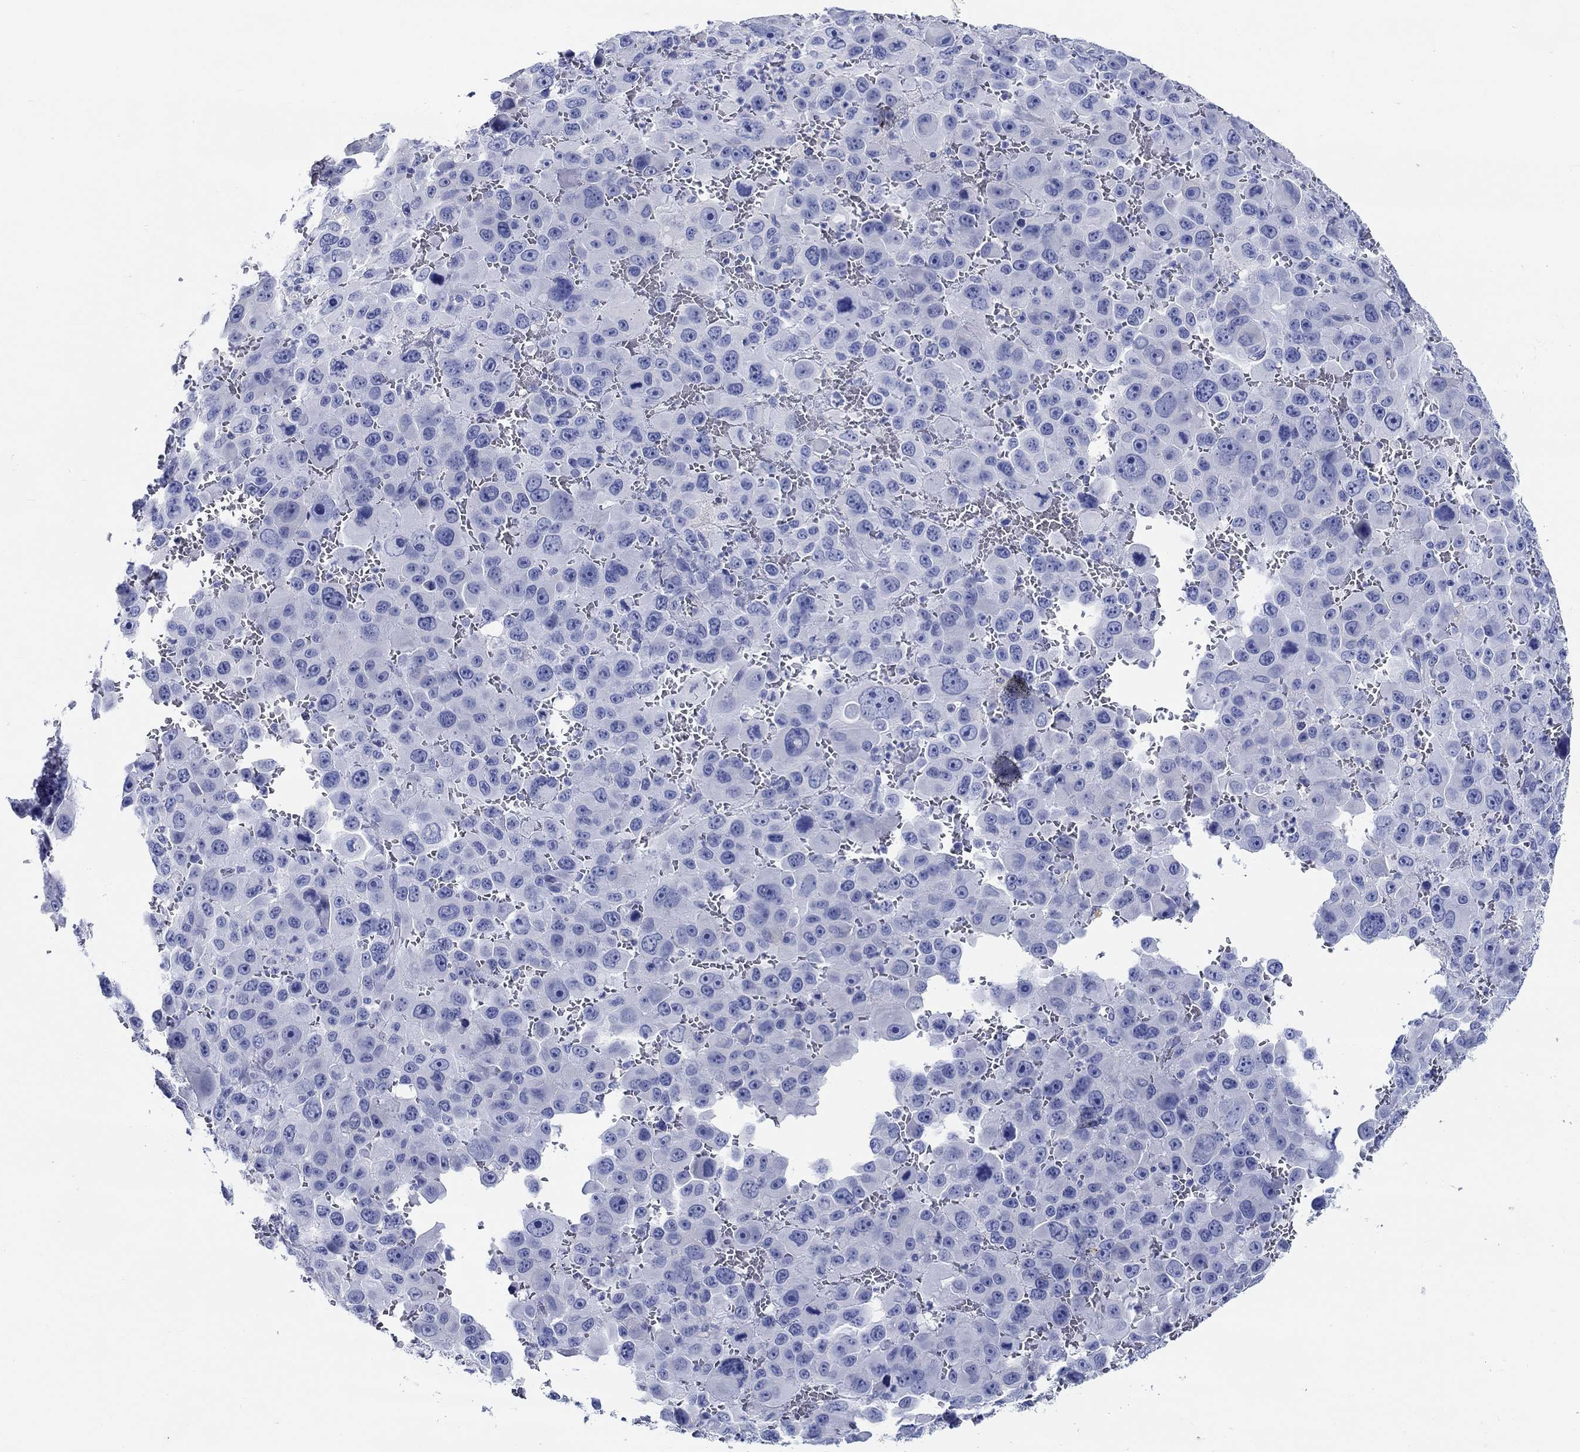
{"staining": {"intensity": "negative", "quantity": "none", "location": "none"}, "tissue": "melanoma", "cell_type": "Tumor cells", "image_type": "cancer", "snomed": [{"axis": "morphology", "description": "Malignant melanoma, NOS"}, {"axis": "topography", "description": "Skin"}], "caption": "Immunohistochemical staining of human malignant melanoma displays no significant expression in tumor cells.", "gene": "FBXO2", "patient": {"sex": "female", "age": 91}}